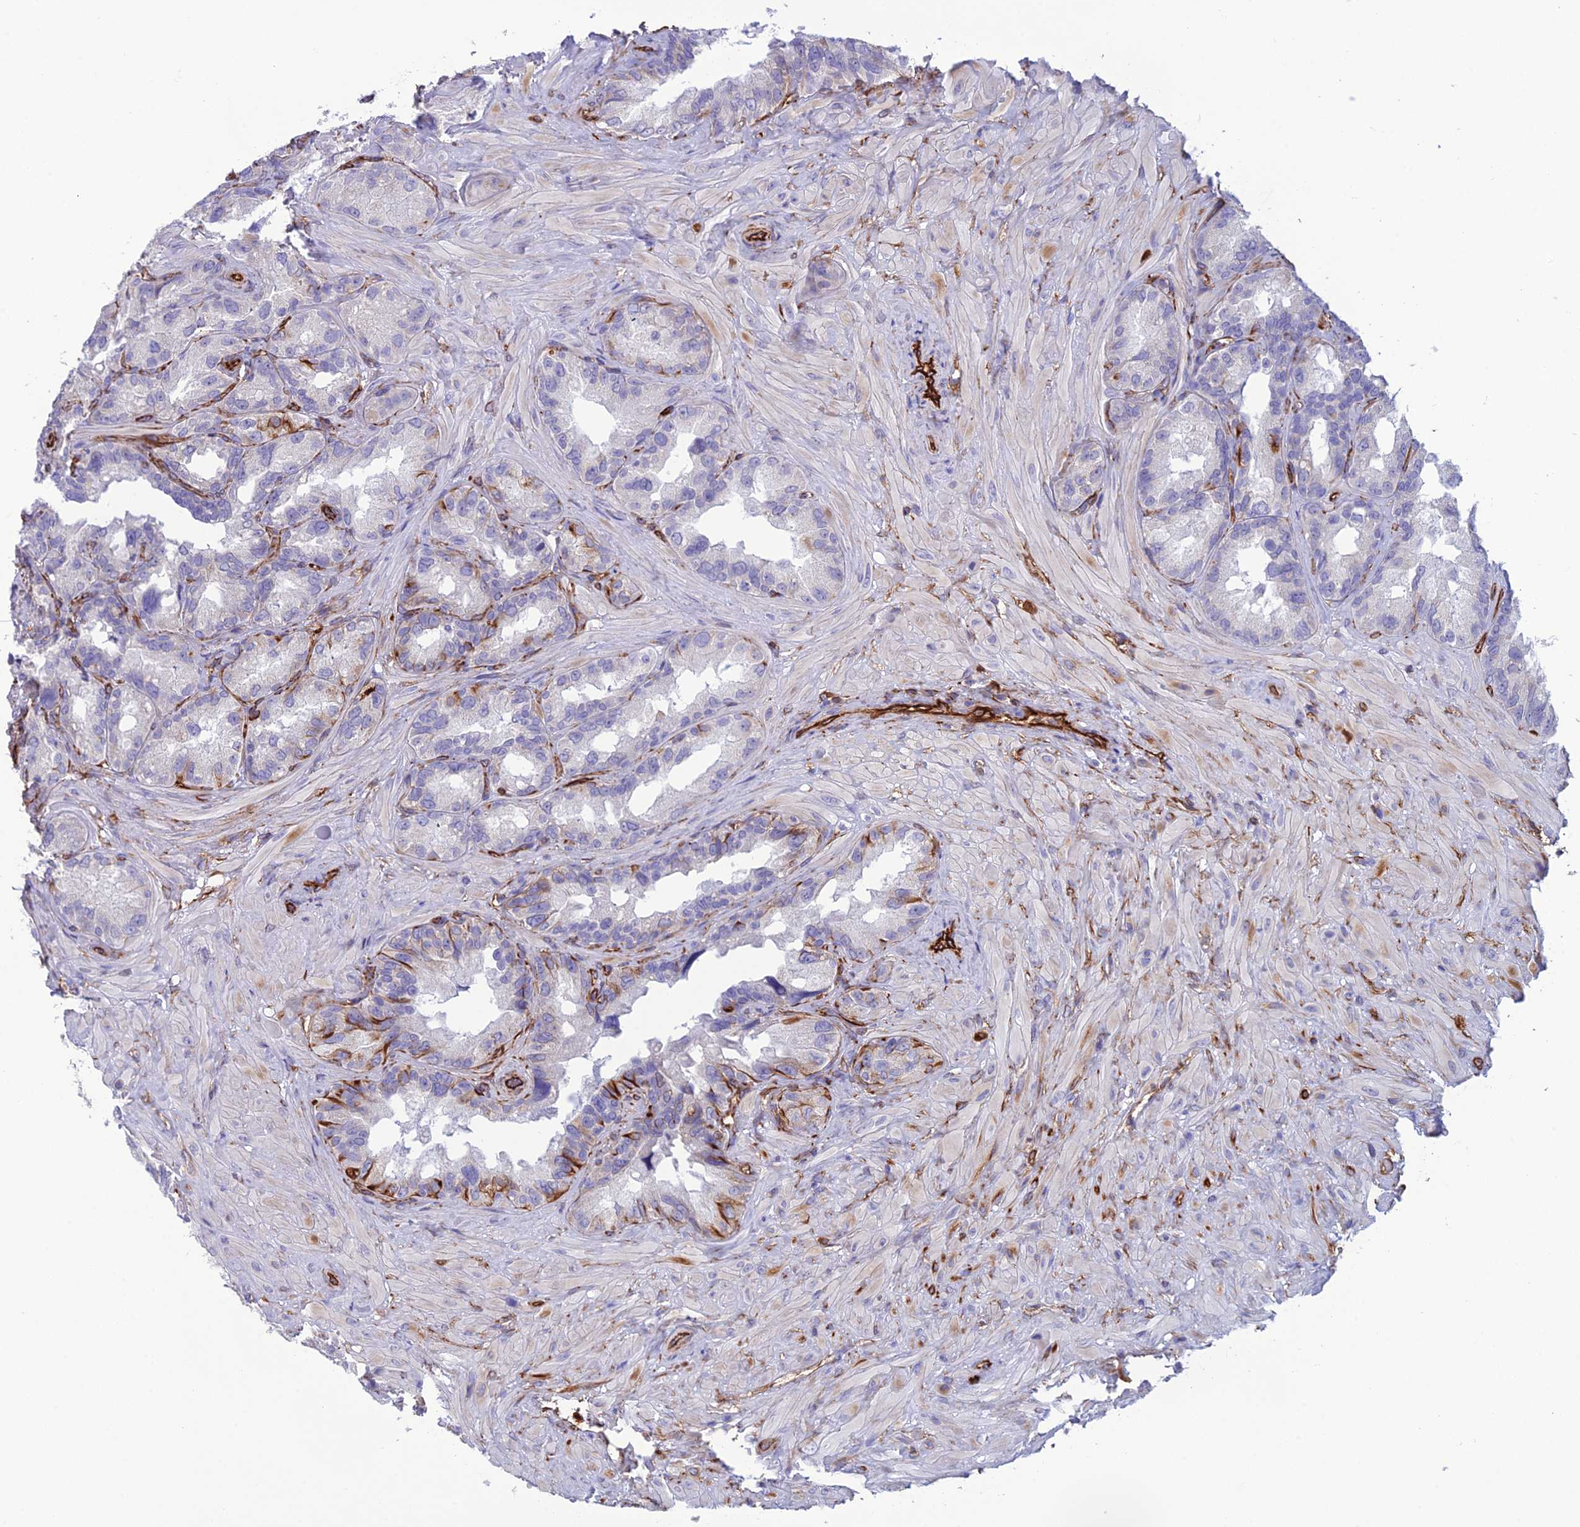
{"staining": {"intensity": "strong", "quantity": "<25%", "location": "cytoplasmic/membranous"}, "tissue": "seminal vesicle", "cell_type": "Glandular cells", "image_type": "normal", "snomed": [{"axis": "morphology", "description": "Normal tissue, NOS"}, {"axis": "topography", "description": "Seminal veicle"}, {"axis": "topography", "description": "Peripheral nerve tissue"}], "caption": "Glandular cells show strong cytoplasmic/membranous expression in about <25% of cells in unremarkable seminal vesicle.", "gene": "FBXL20", "patient": {"sex": "male", "age": 67}}